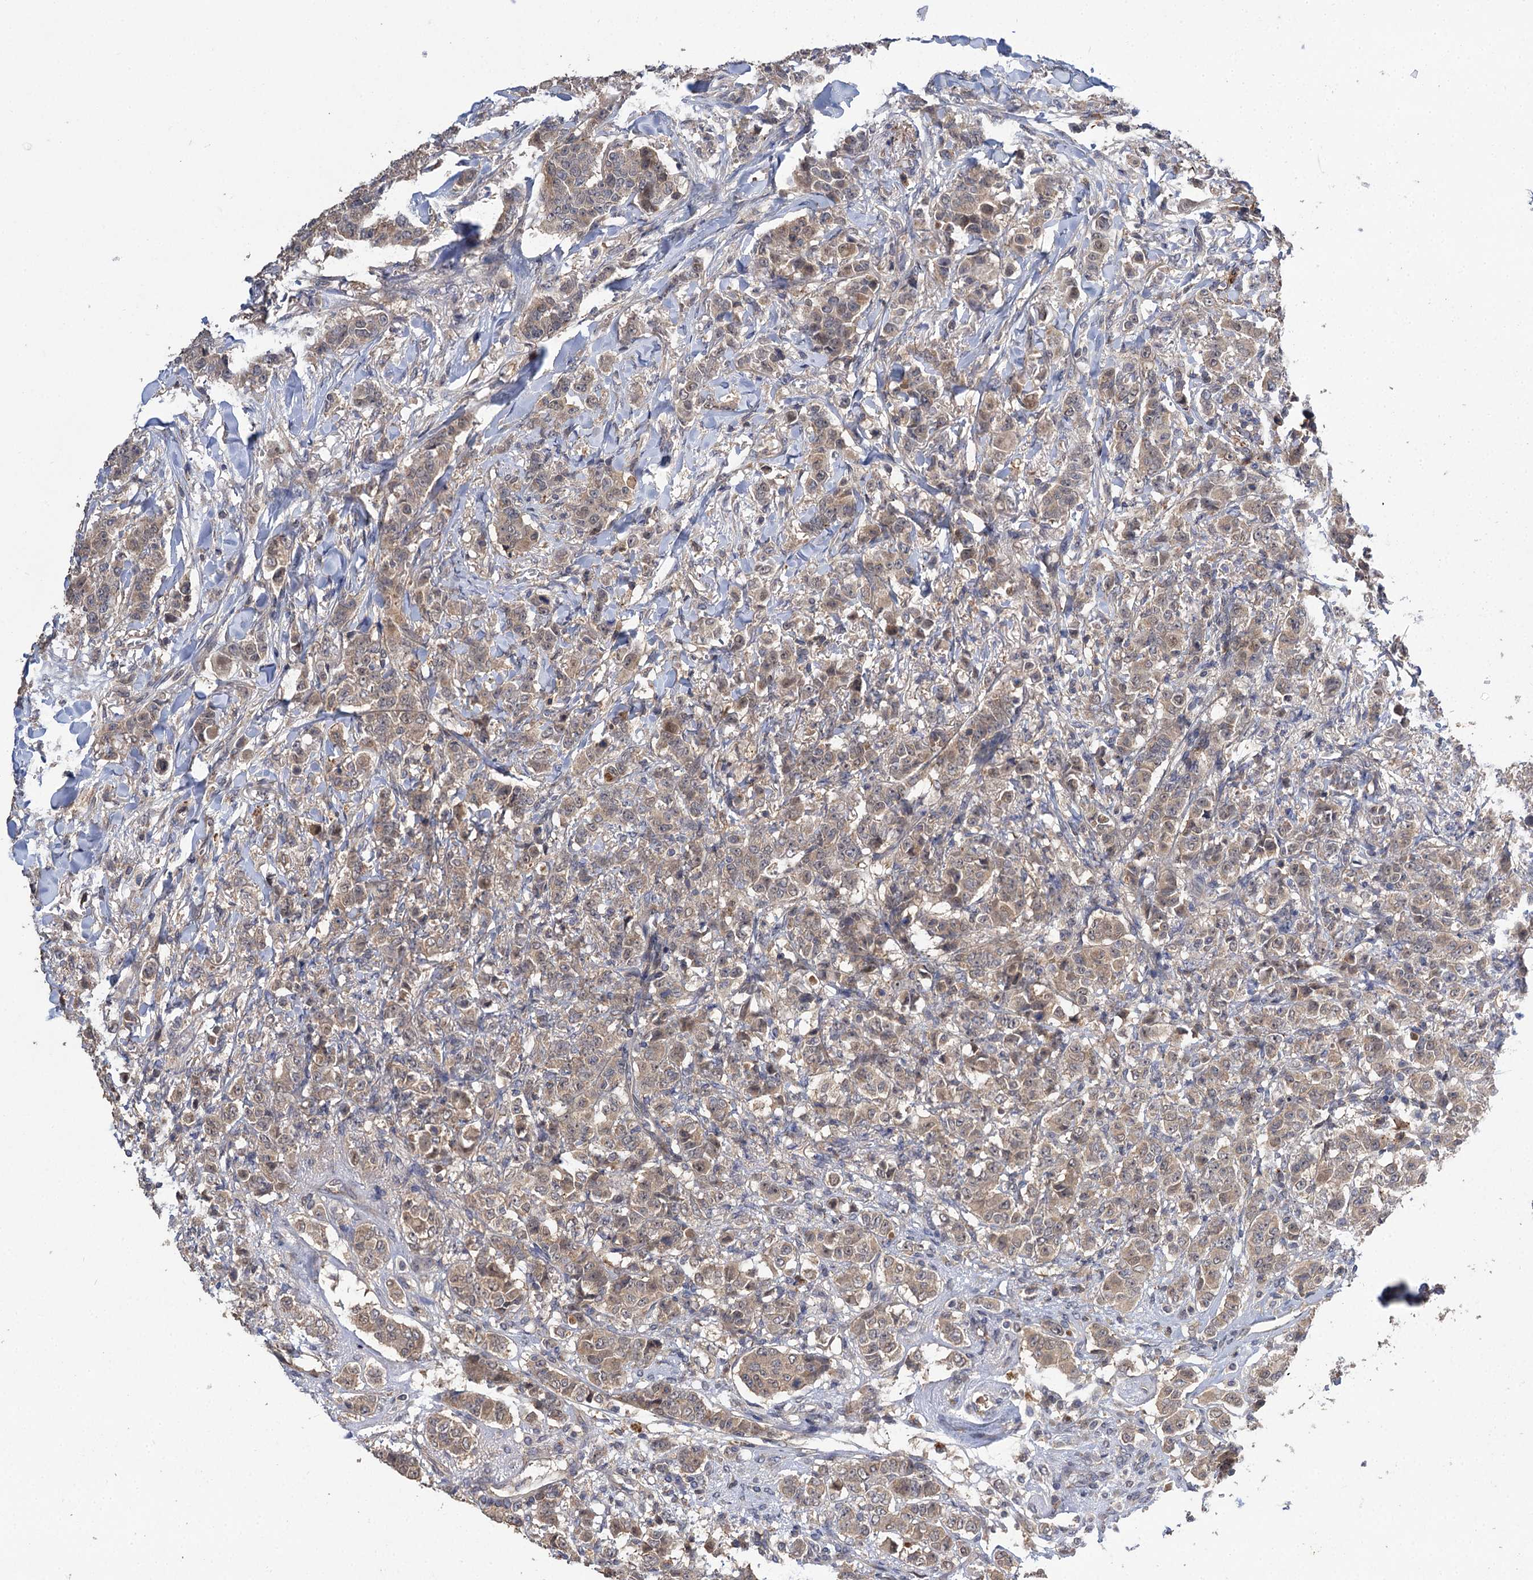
{"staining": {"intensity": "weak", "quantity": ">75%", "location": "cytoplasmic/membranous"}, "tissue": "breast cancer", "cell_type": "Tumor cells", "image_type": "cancer", "snomed": [{"axis": "morphology", "description": "Duct carcinoma"}, {"axis": "topography", "description": "Breast"}], "caption": "IHC of breast intraductal carcinoma shows low levels of weak cytoplasmic/membranous positivity in approximately >75% of tumor cells. The protein is shown in brown color, while the nuclei are stained blue.", "gene": "FBXW8", "patient": {"sex": "female", "age": 40}}